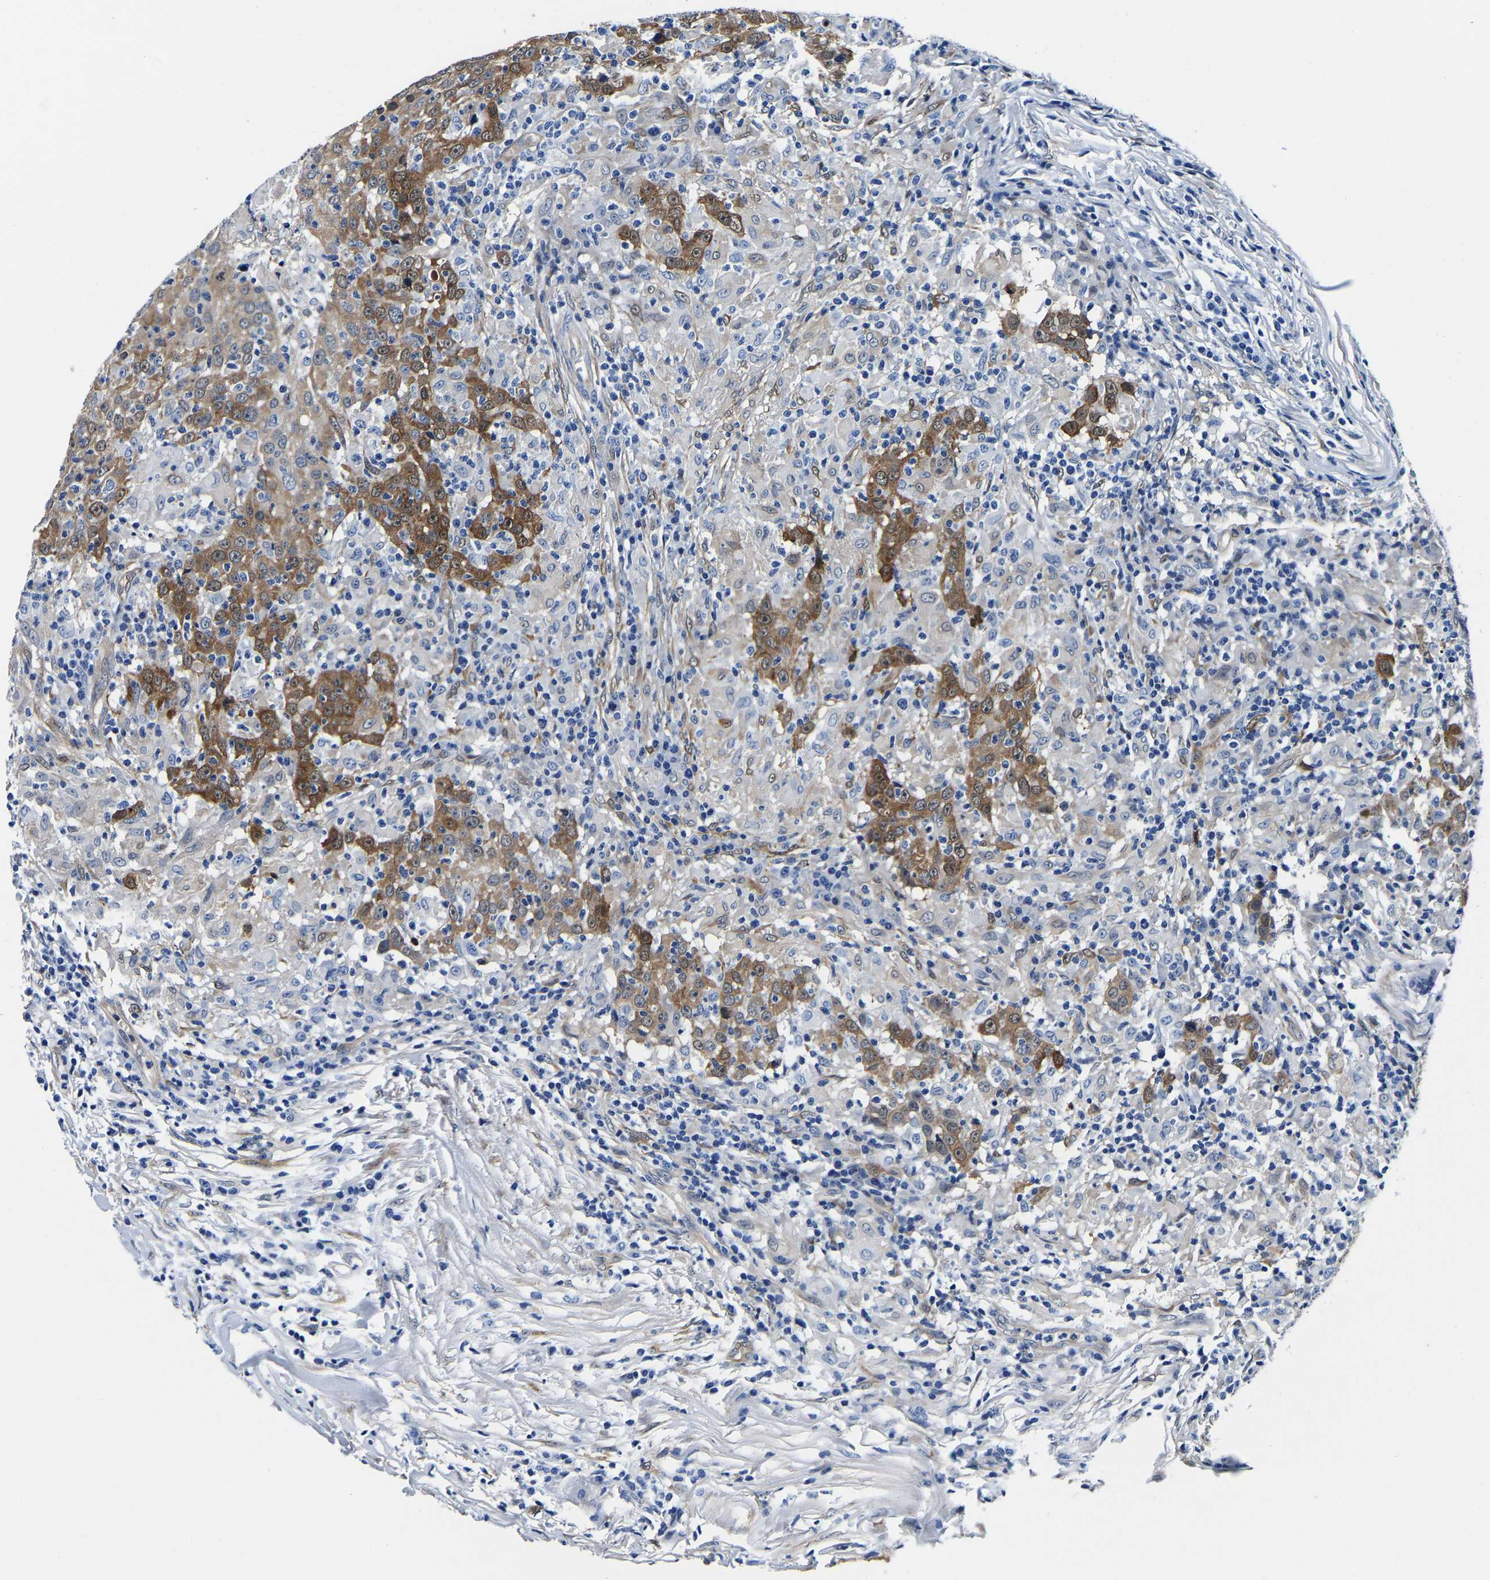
{"staining": {"intensity": "moderate", "quantity": "25%-75%", "location": "cytoplasmic/membranous"}, "tissue": "head and neck cancer", "cell_type": "Tumor cells", "image_type": "cancer", "snomed": [{"axis": "morphology", "description": "Adenocarcinoma, NOS"}, {"axis": "topography", "description": "Salivary gland"}, {"axis": "topography", "description": "Head-Neck"}], "caption": "An IHC photomicrograph of tumor tissue is shown. Protein staining in brown labels moderate cytoplasmic/membranous positivity in head and neck cancer (adenocarcinoma) within tumor cells.", "gene": "S100A13", "patient": {"sex": "female", "age": 65}}